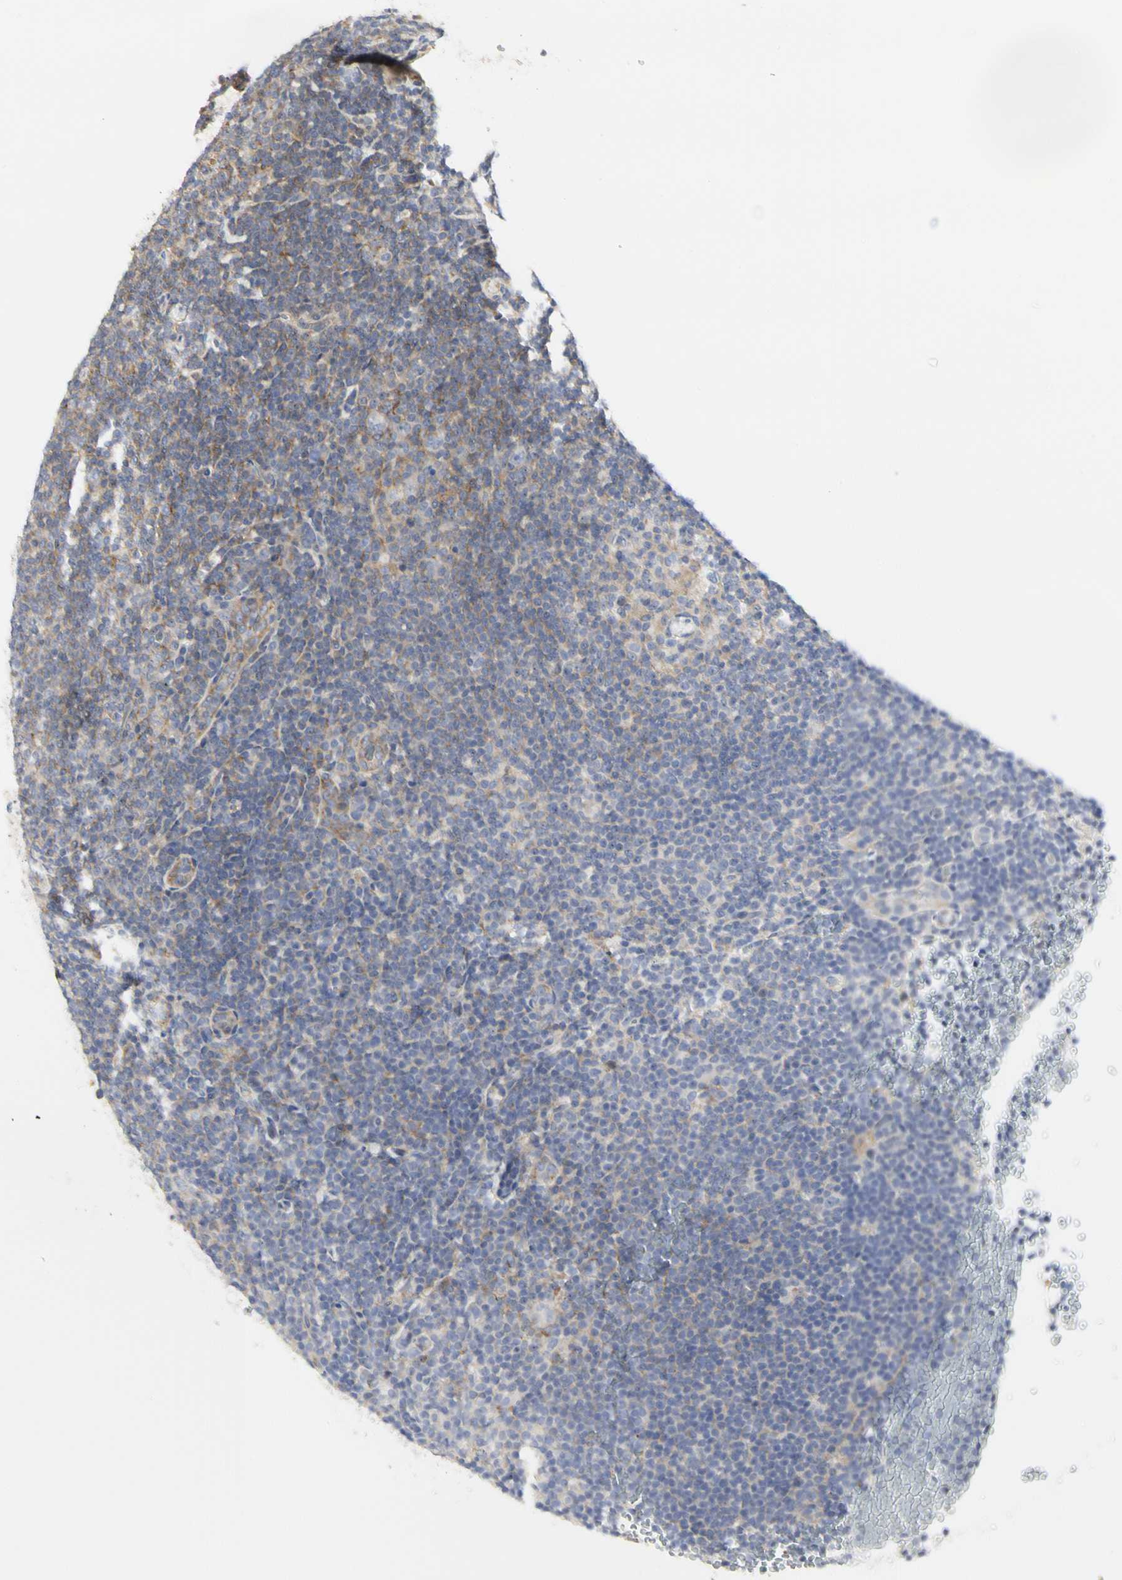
{"staining": {"intensity": "negative", "quantity": "none", "location": "none"}, "tissue": "lymphoma", "cell_type": "Tumor cells", "image_type": "cancer", "snomed": [{"axis": "morphology", "description": "Hodgkin's disease, NOS"}, {"axis": "topography", "description": "Lymph node"}], "caption": "Protein analysis of lymphoma exhibits no significant positivity in tumor cells.", "gene": "SHANK2", "patient": {"sex": "female", "age": 57}}